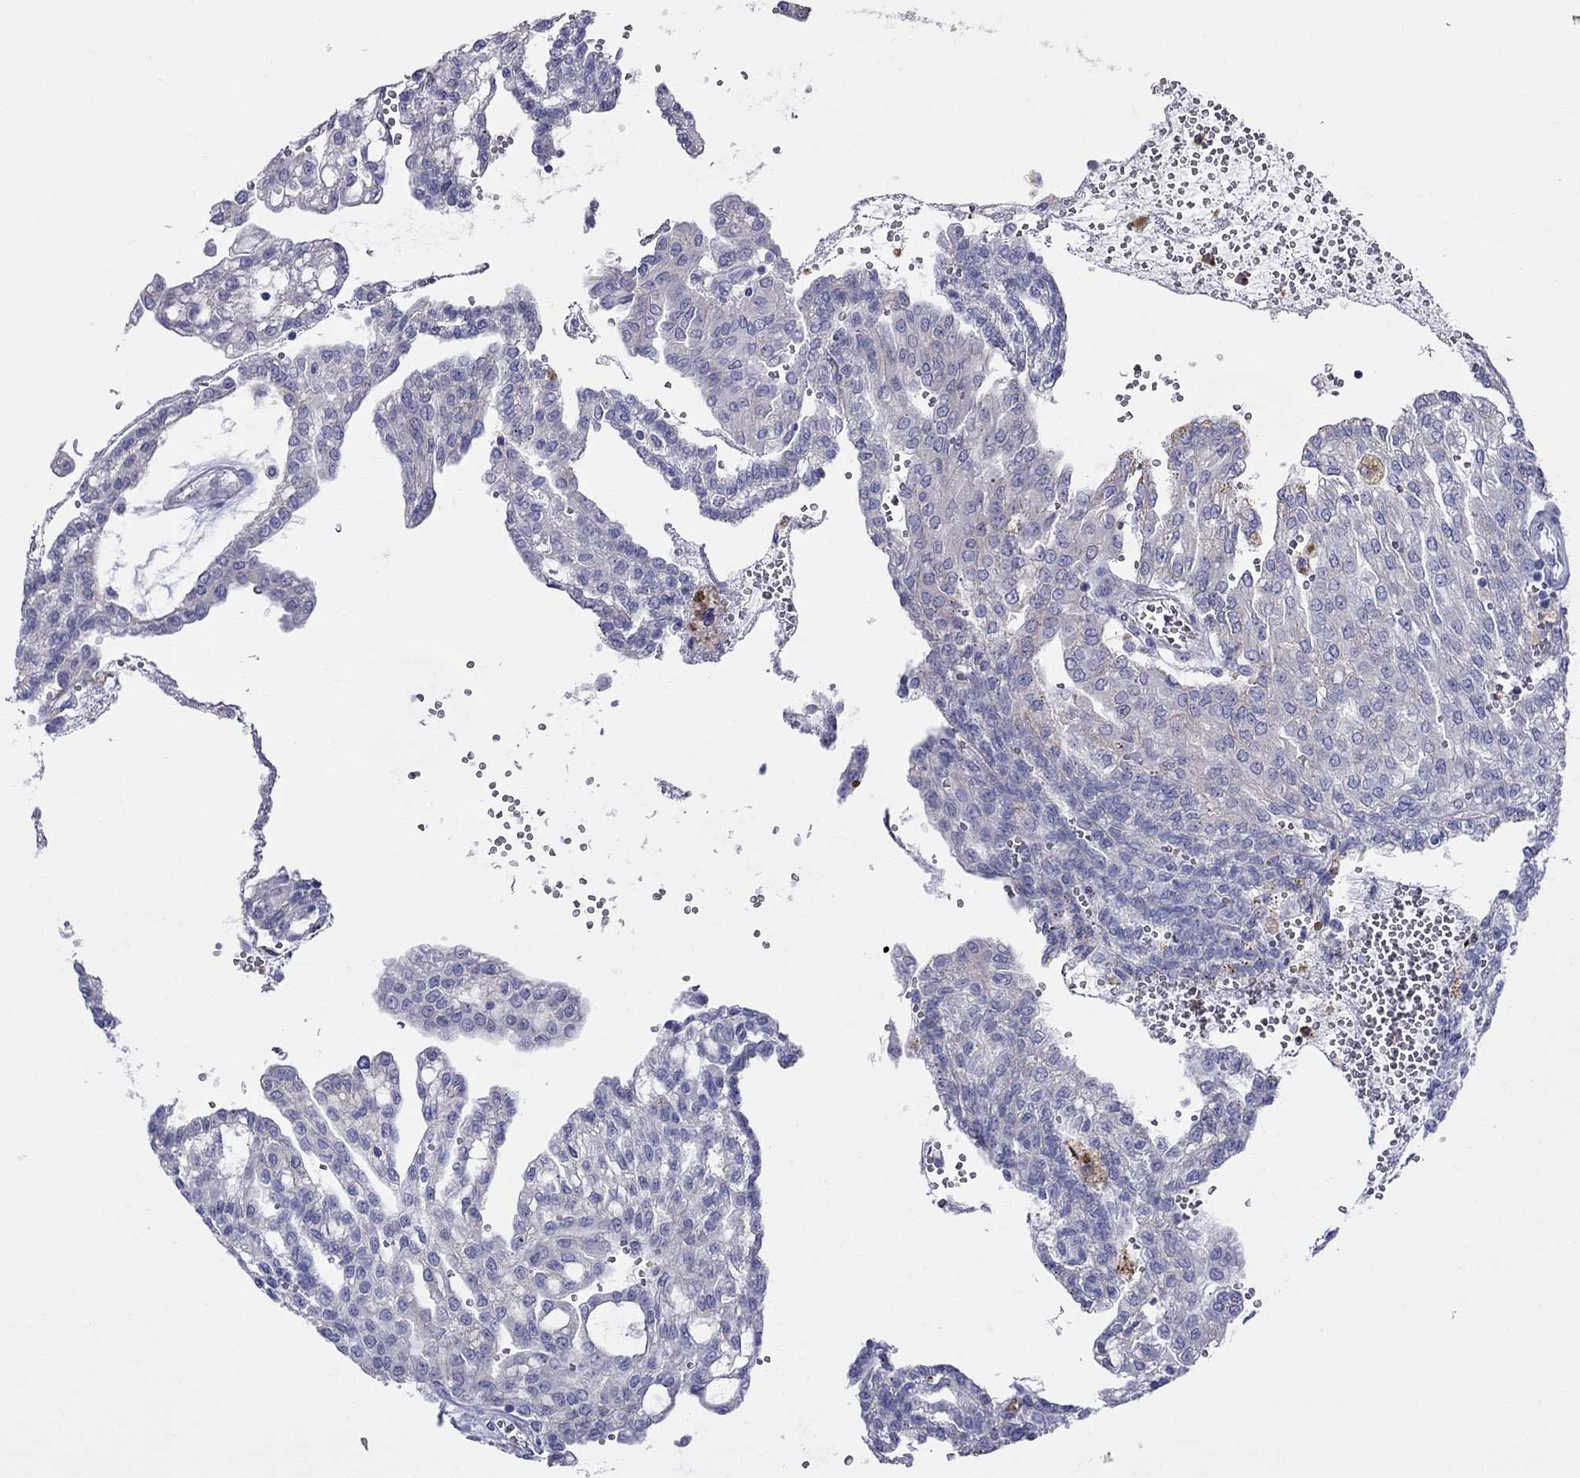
{"staining": {"intensity": "negative", "quantity": "none", "location": "none"}, "tissue": "renal cancer", "cell_type": "Tumor cells", "image_type": "cancer", "snomed": [{"axis": "morphology", "description": "Adenocarcinoma, NOS"}, {"axis": "topography", "description": "Kidney"}], "caption": "Immunohistochemical staining of renal cancer shows no significant positivity in tumor cells.", "gene": "SPINT4", "patient": {"sex": "male", "age": 63}}